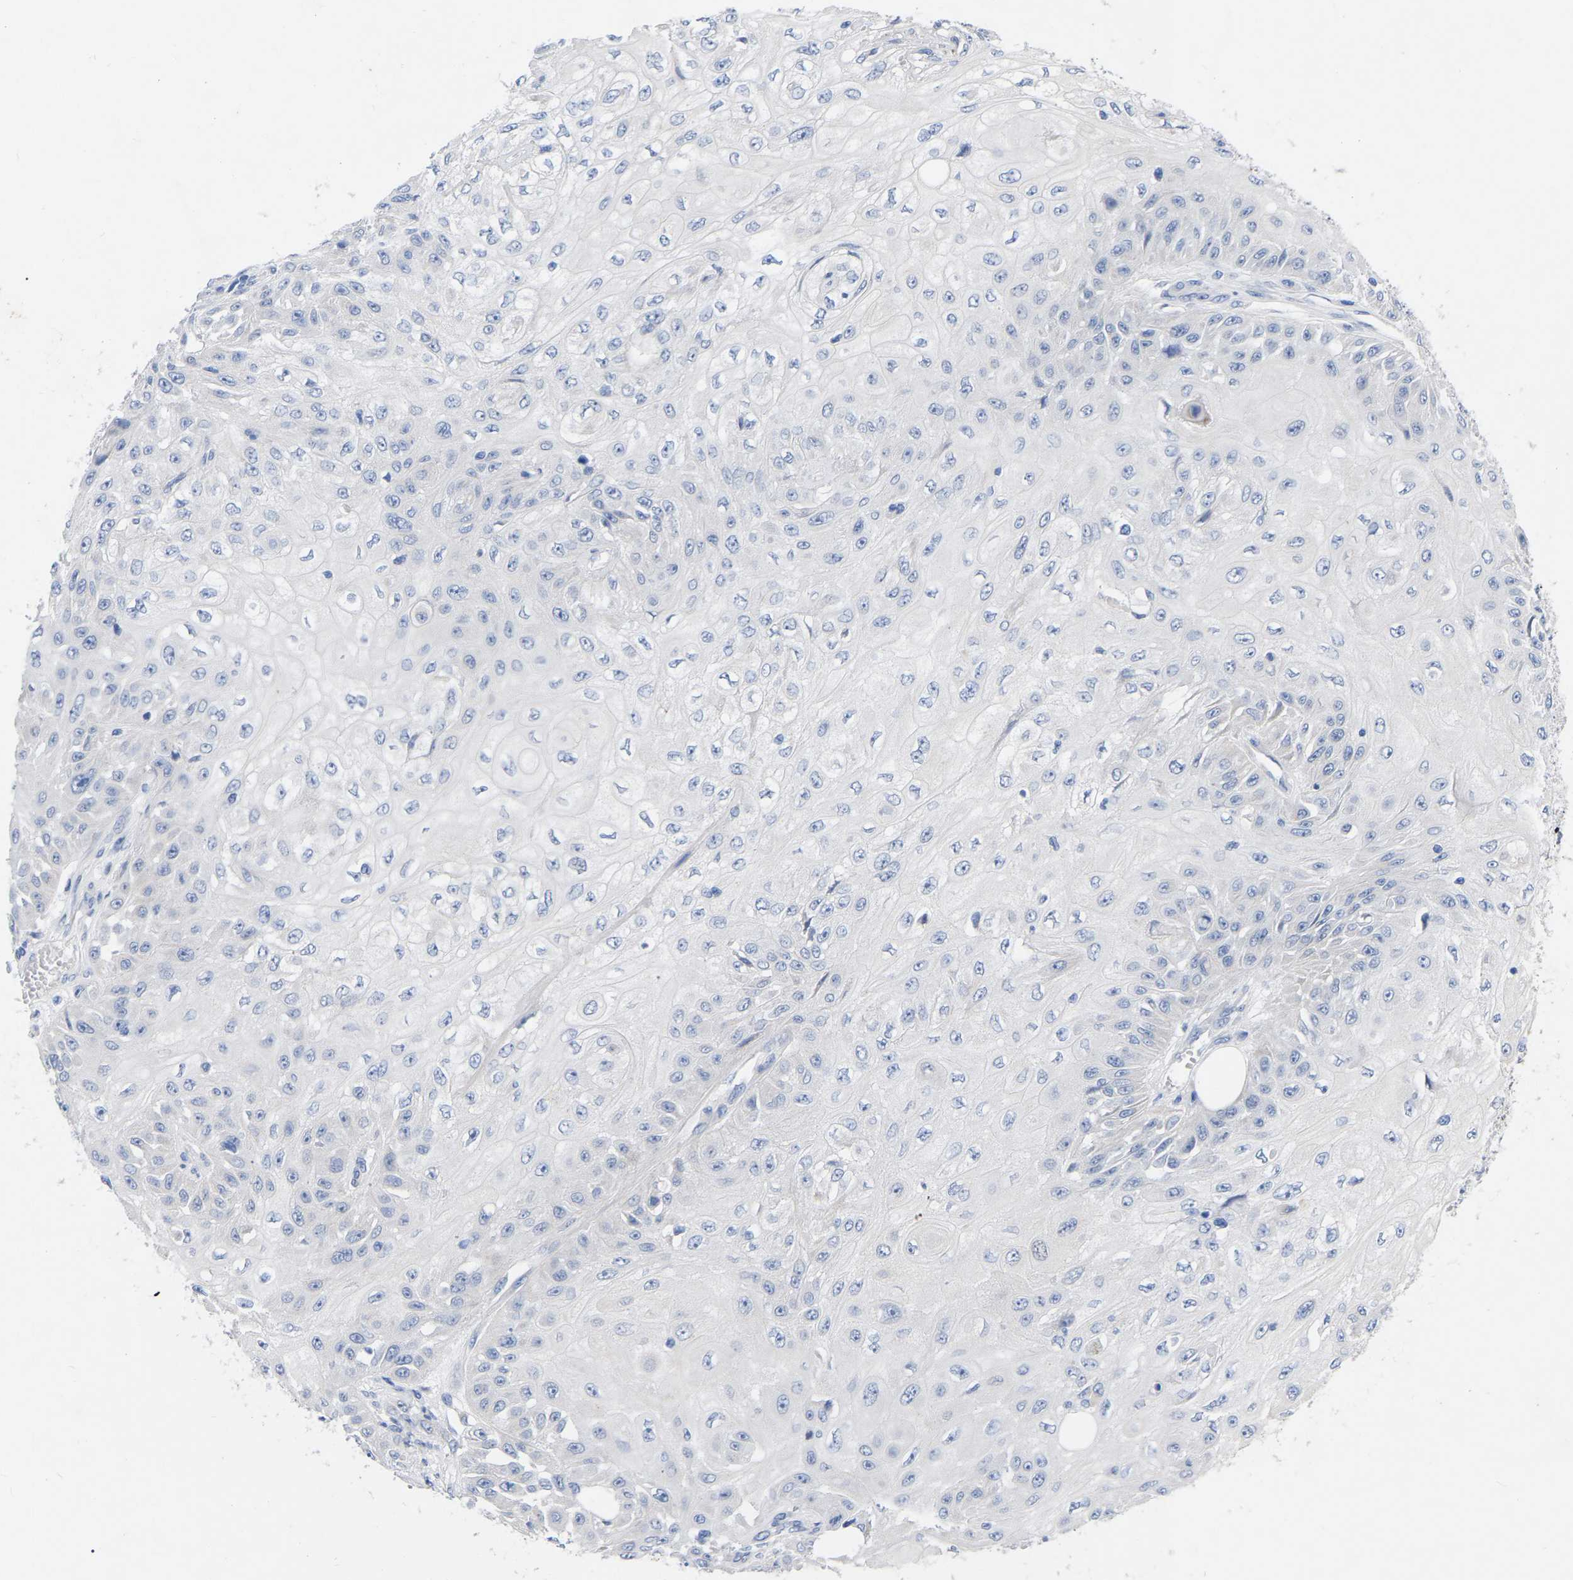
{"staining": {"intensity": "negative", "quantity": "none", "location": "none"}, "tissue": "skin cancer", "cell_type": "Tumor cells", "image_type": "cancer", "snomed": [{"axis": "morphology", "description": "Squamous cell carcinoma, NOS"}, {"axis": "morphology", "description": "Squamous cell carcinoma, metastatic, NOS"}, {"axis": "topography", "description": "Skin"}, {"axis": "topography", "description": "Lymph node"}], "caption": "Immunohistochemical staining of human skin cancer (metastatic squamous cell carcinoma) exhibits no significant staining in tumor cells.", "gene": "STRIP2", "patient": {"sex": "male", "age": 75}}